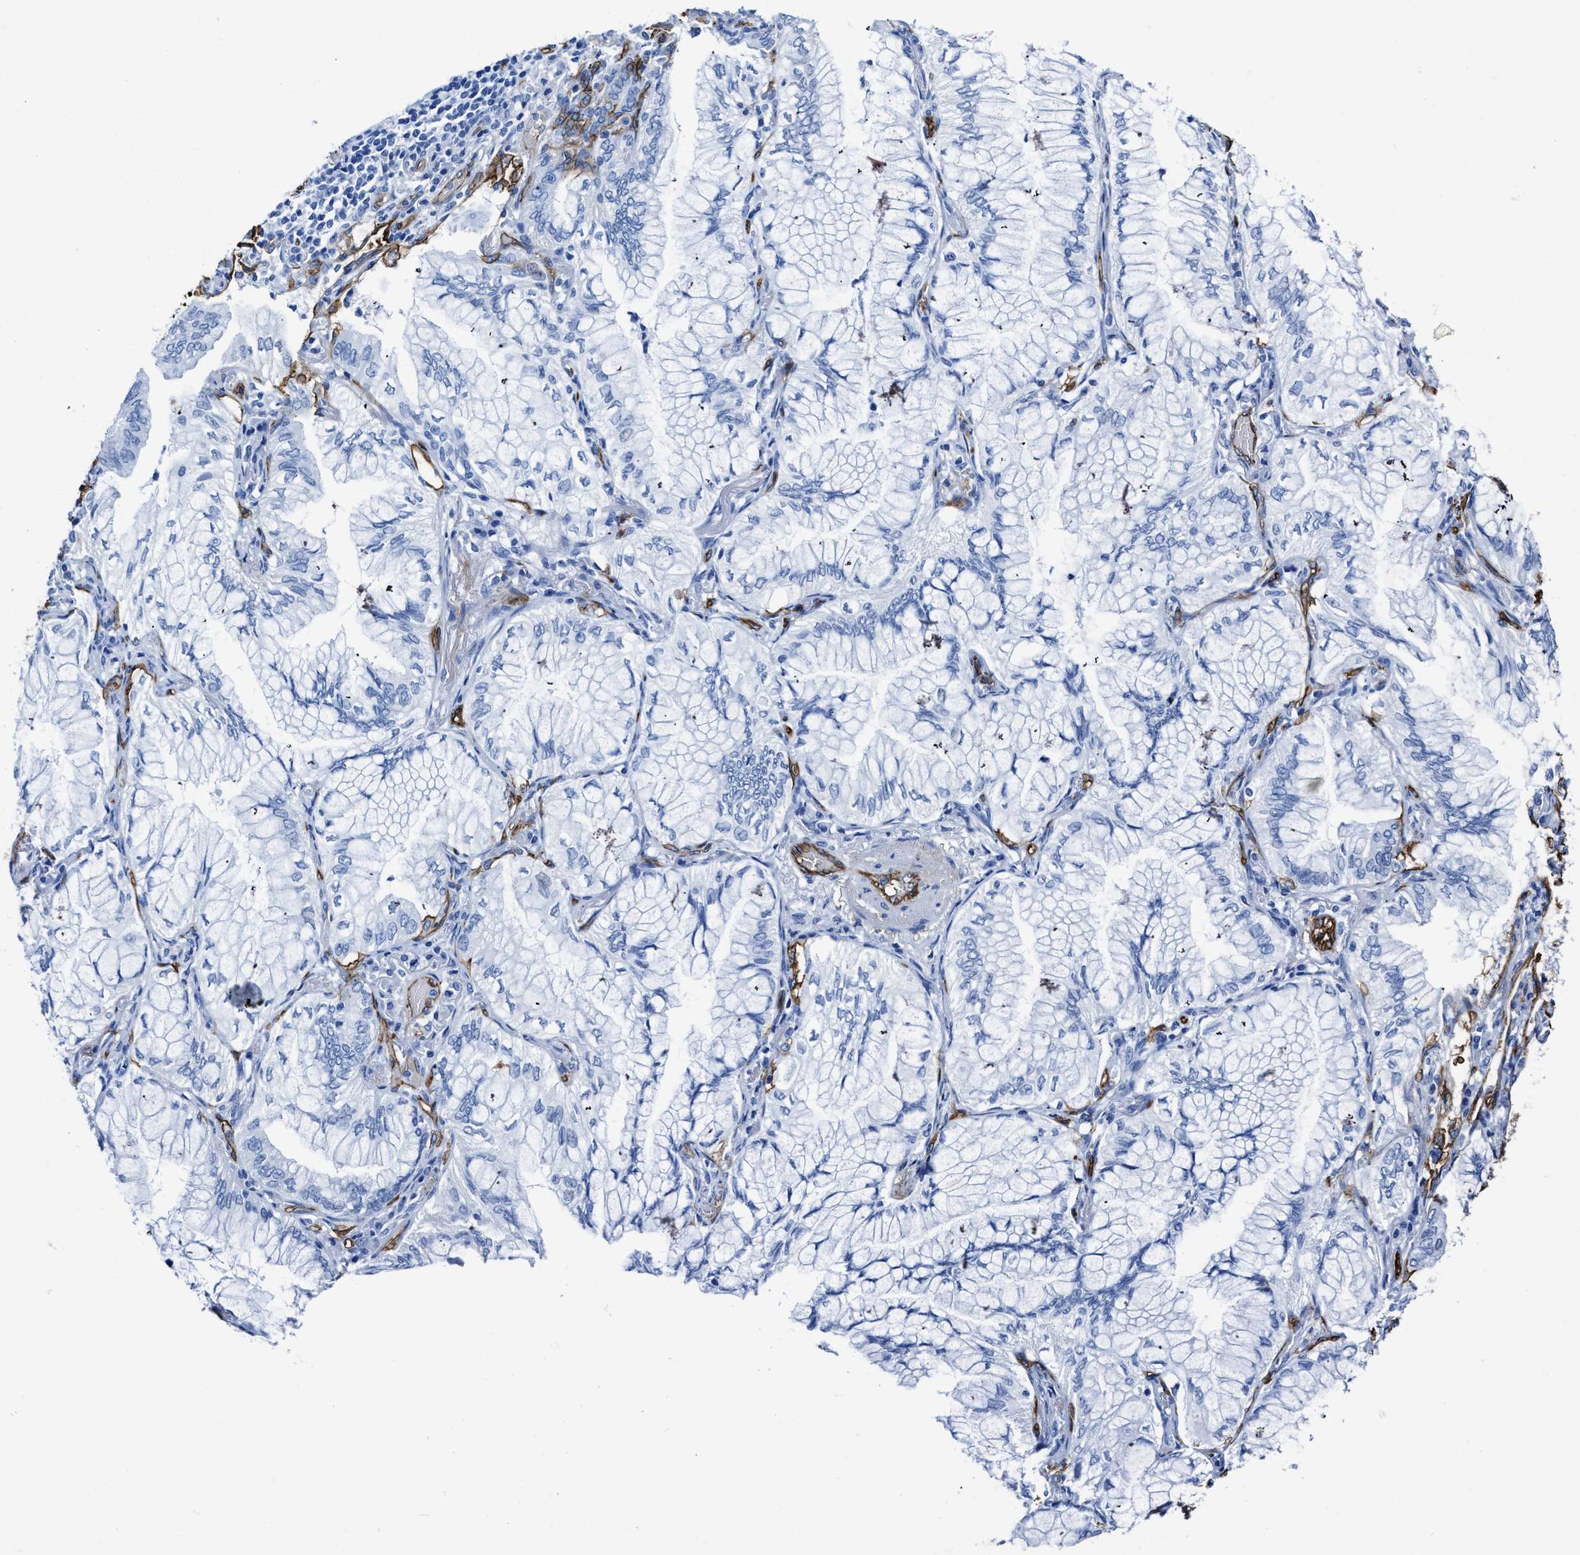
{"staining": {"intensity": "negative", "quantity": "none", "location": "none"}, "tissue": "lung cancer", "cell_type": "Tumor cells", "image_type": "cancer", "snomed": [{"axis": "morphology", "description": "Adenocarcinoma, NOS"}, {"axis": "topography", "description": "Lung"}], "caption": "The immunohistochemistry image has no significant positivity in tumor cells of lung cancer tissue.", "gene": "AQP1", "patient": {"sex": "female", "age": 70}}